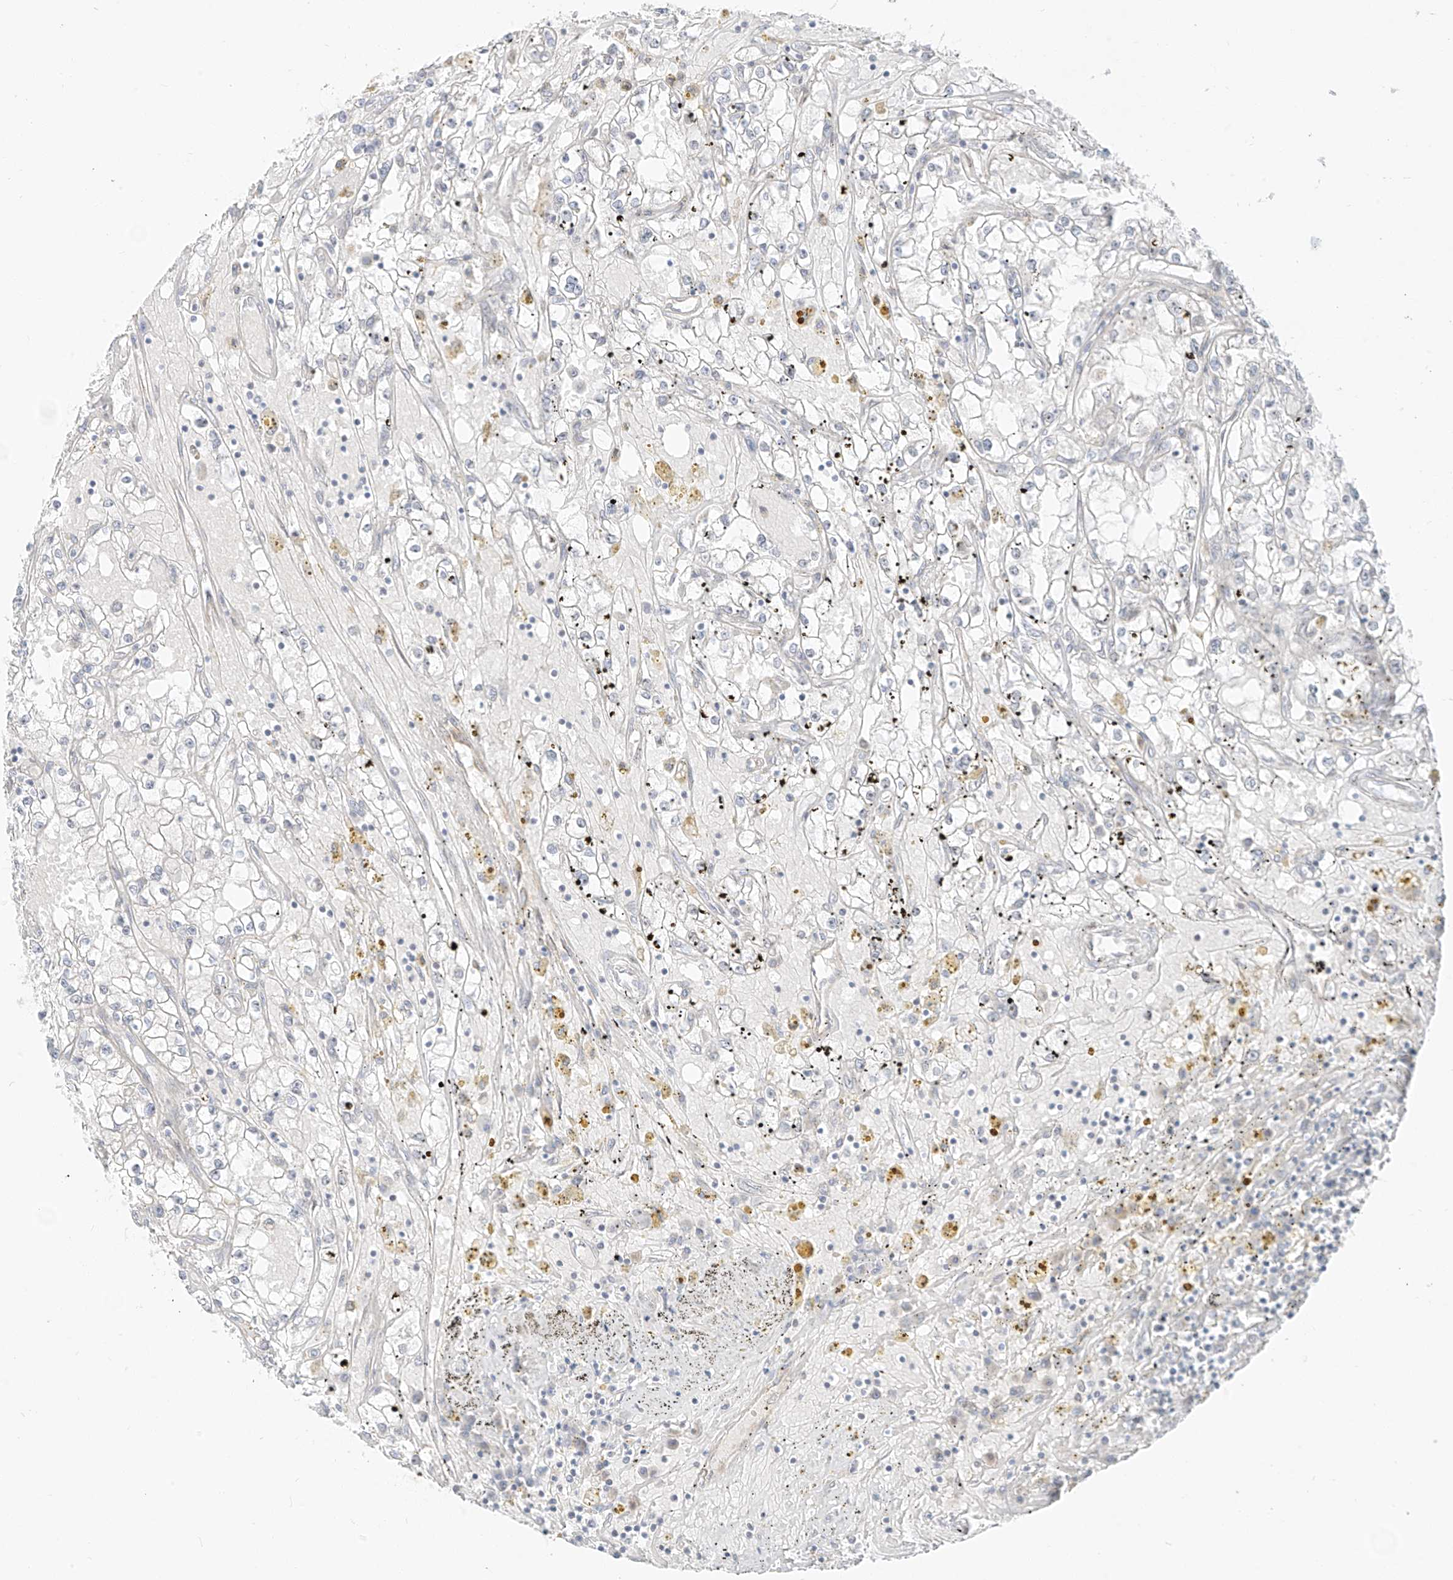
{"staining": {"intensity": "negative", "quantity": "none", "location": "none"}, "tissue": "renal cancer", "cell_type": "Tumor cells", "image_type": "cancer", "snomed": [{"axis": "morphology", "description": "Adenocarcinoma, NOS"}, {"axis": "topography", "description": "Kidney"}], "caption": "This histopathology image is of renal cancer (adenocarcinoma) stained with IHC to label a protein in brown with the nuclei are counter-stained blue. There is no expression in tumor cells.", "gene": "ZNF774", "patient": {"sex": "male", "age": 56}}